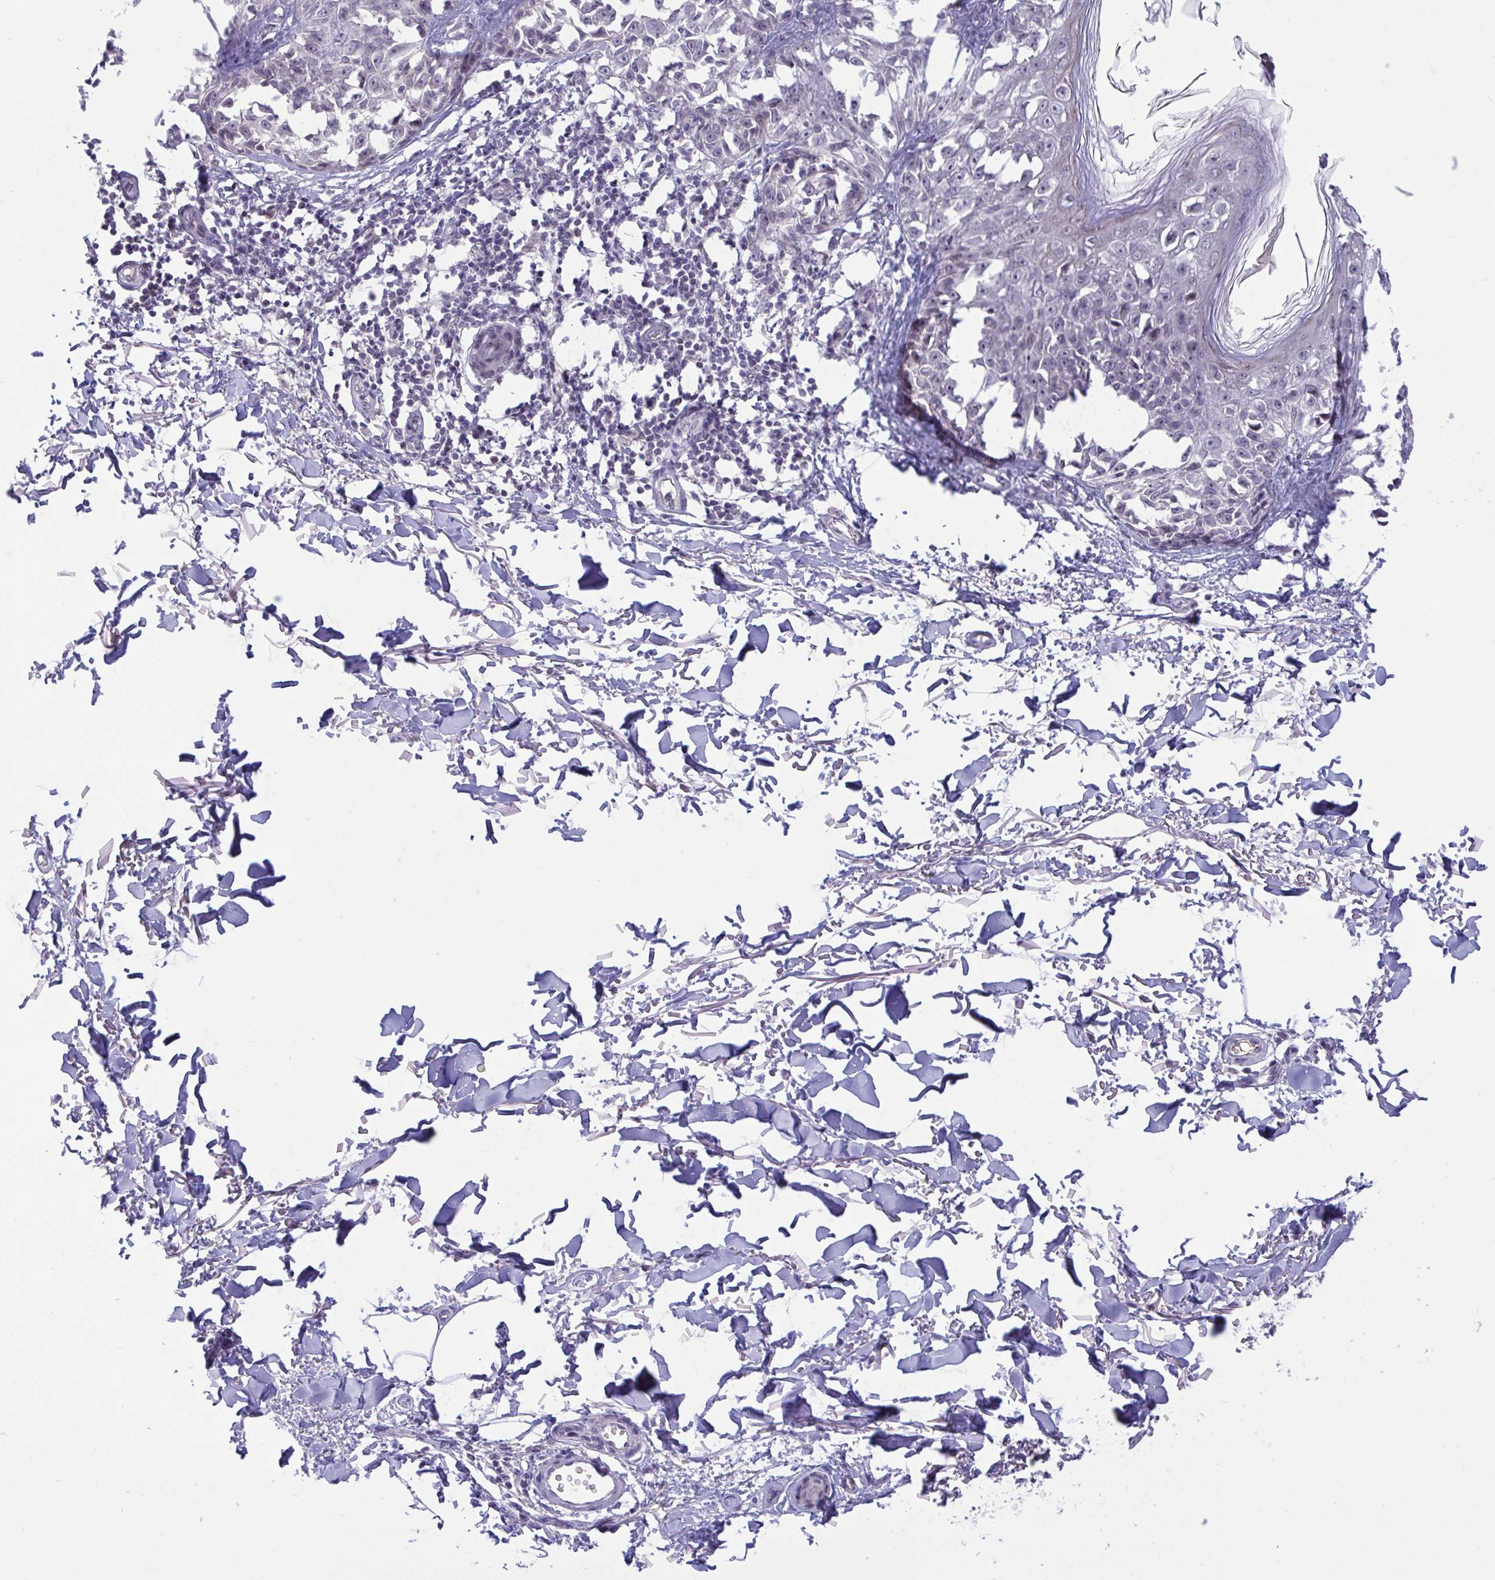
{"staining": {"intensity": "negative", "quantity": "none", "location": "none"}, "tissue": "melanoma", "cell_type": "Tumor cells", "image_type": "cancer", "snomed": [{"axis": "morphology", "description": "Malignant melanoma, NOS"}, {"axis": "topography", "description": "Skin"}], "caption": "Immunohistochemistry (IHC) photomicrograph of melanoma stained for a protein (brown), which exhibits no positivity in tumor cells.", "gene": "CNGB3", "patient": {"sex": "male", "age": 73}}